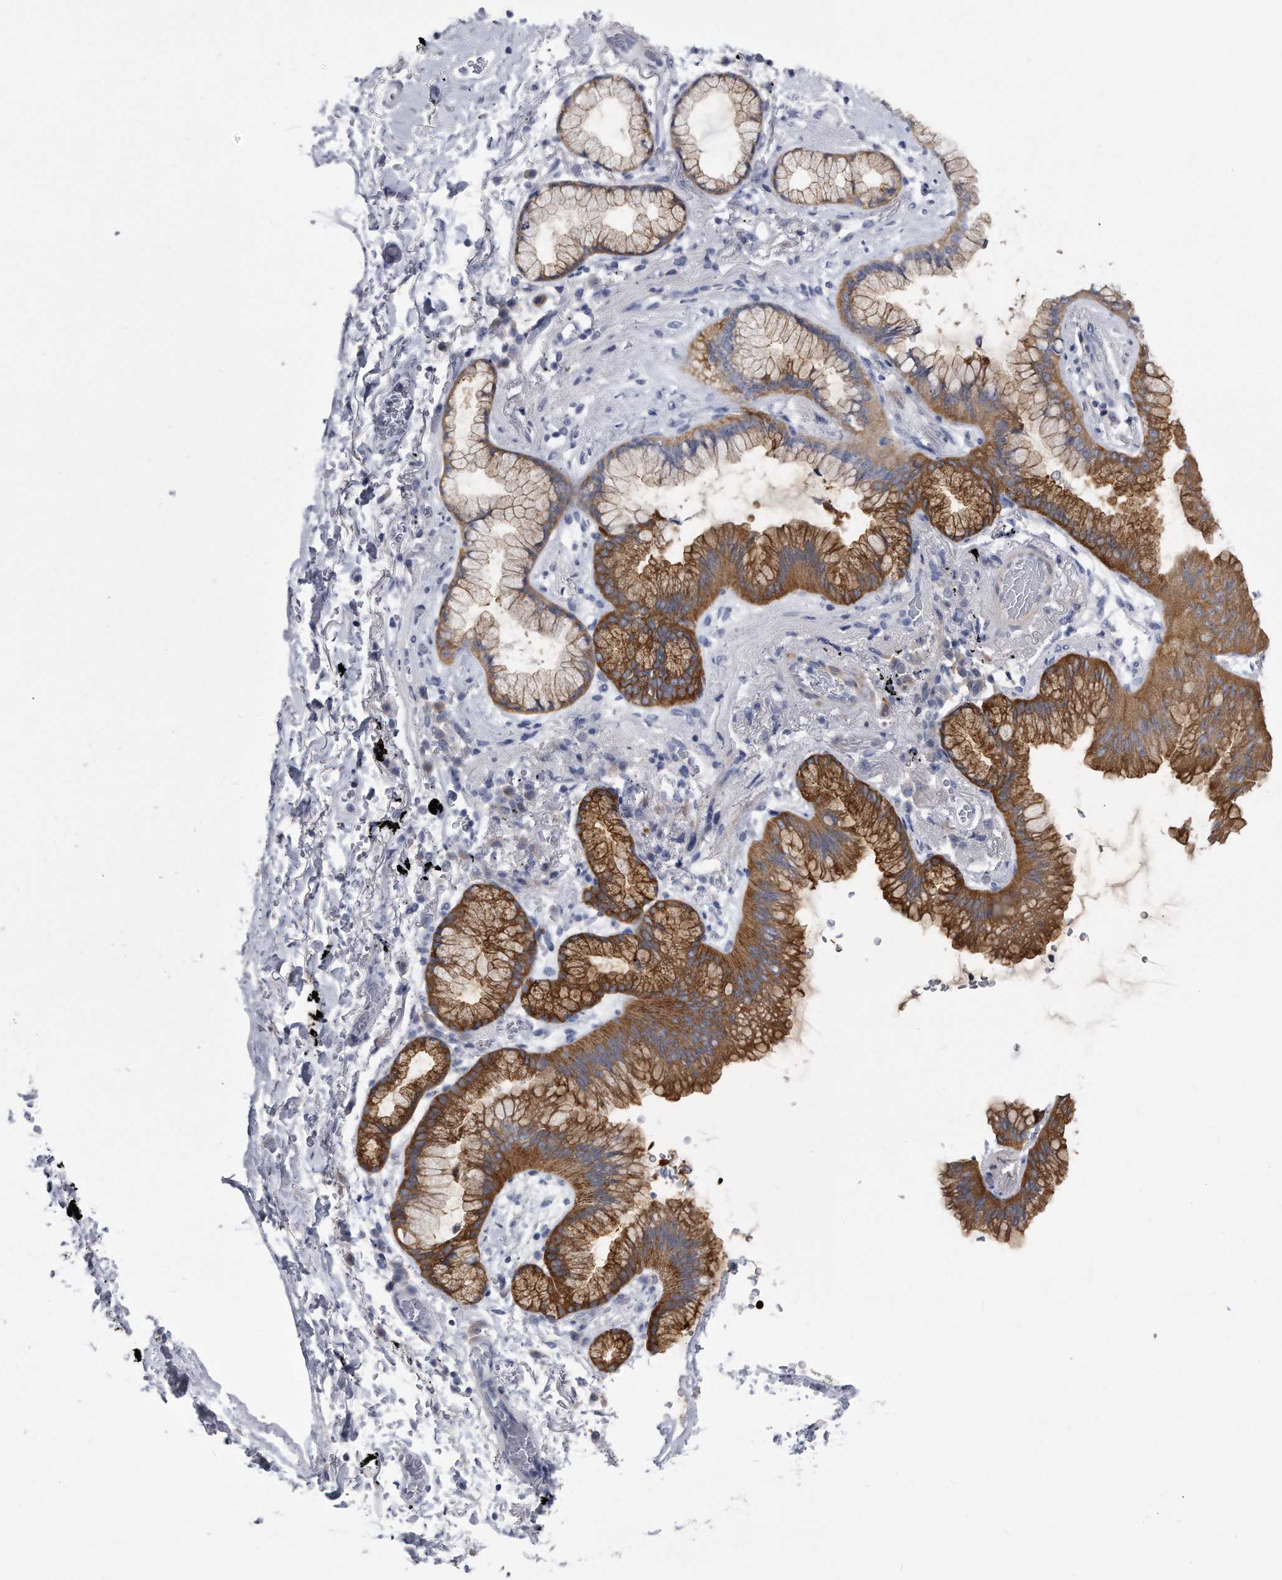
{"staining": {"intensity": "strong", "quantity": ">75%", "location": "cytoplasmic/membranous"}, "tissue": "lung cancer", "cell_type": "Tumor cells", "image_type": "cancer", "snomed": [{"axis": "morphology", "description": "Adenocarcinoma, NOS"}, {"axis": "topography", "description": "Lung"}], "caption": "Protein analysis of lung adenocarcinoma tissue reveals strong cytoplasmic/membranous expression in approximately >75% of tumor cells.", "gene": "PYGB", "patient": {"sex": "female", "age": 70}}